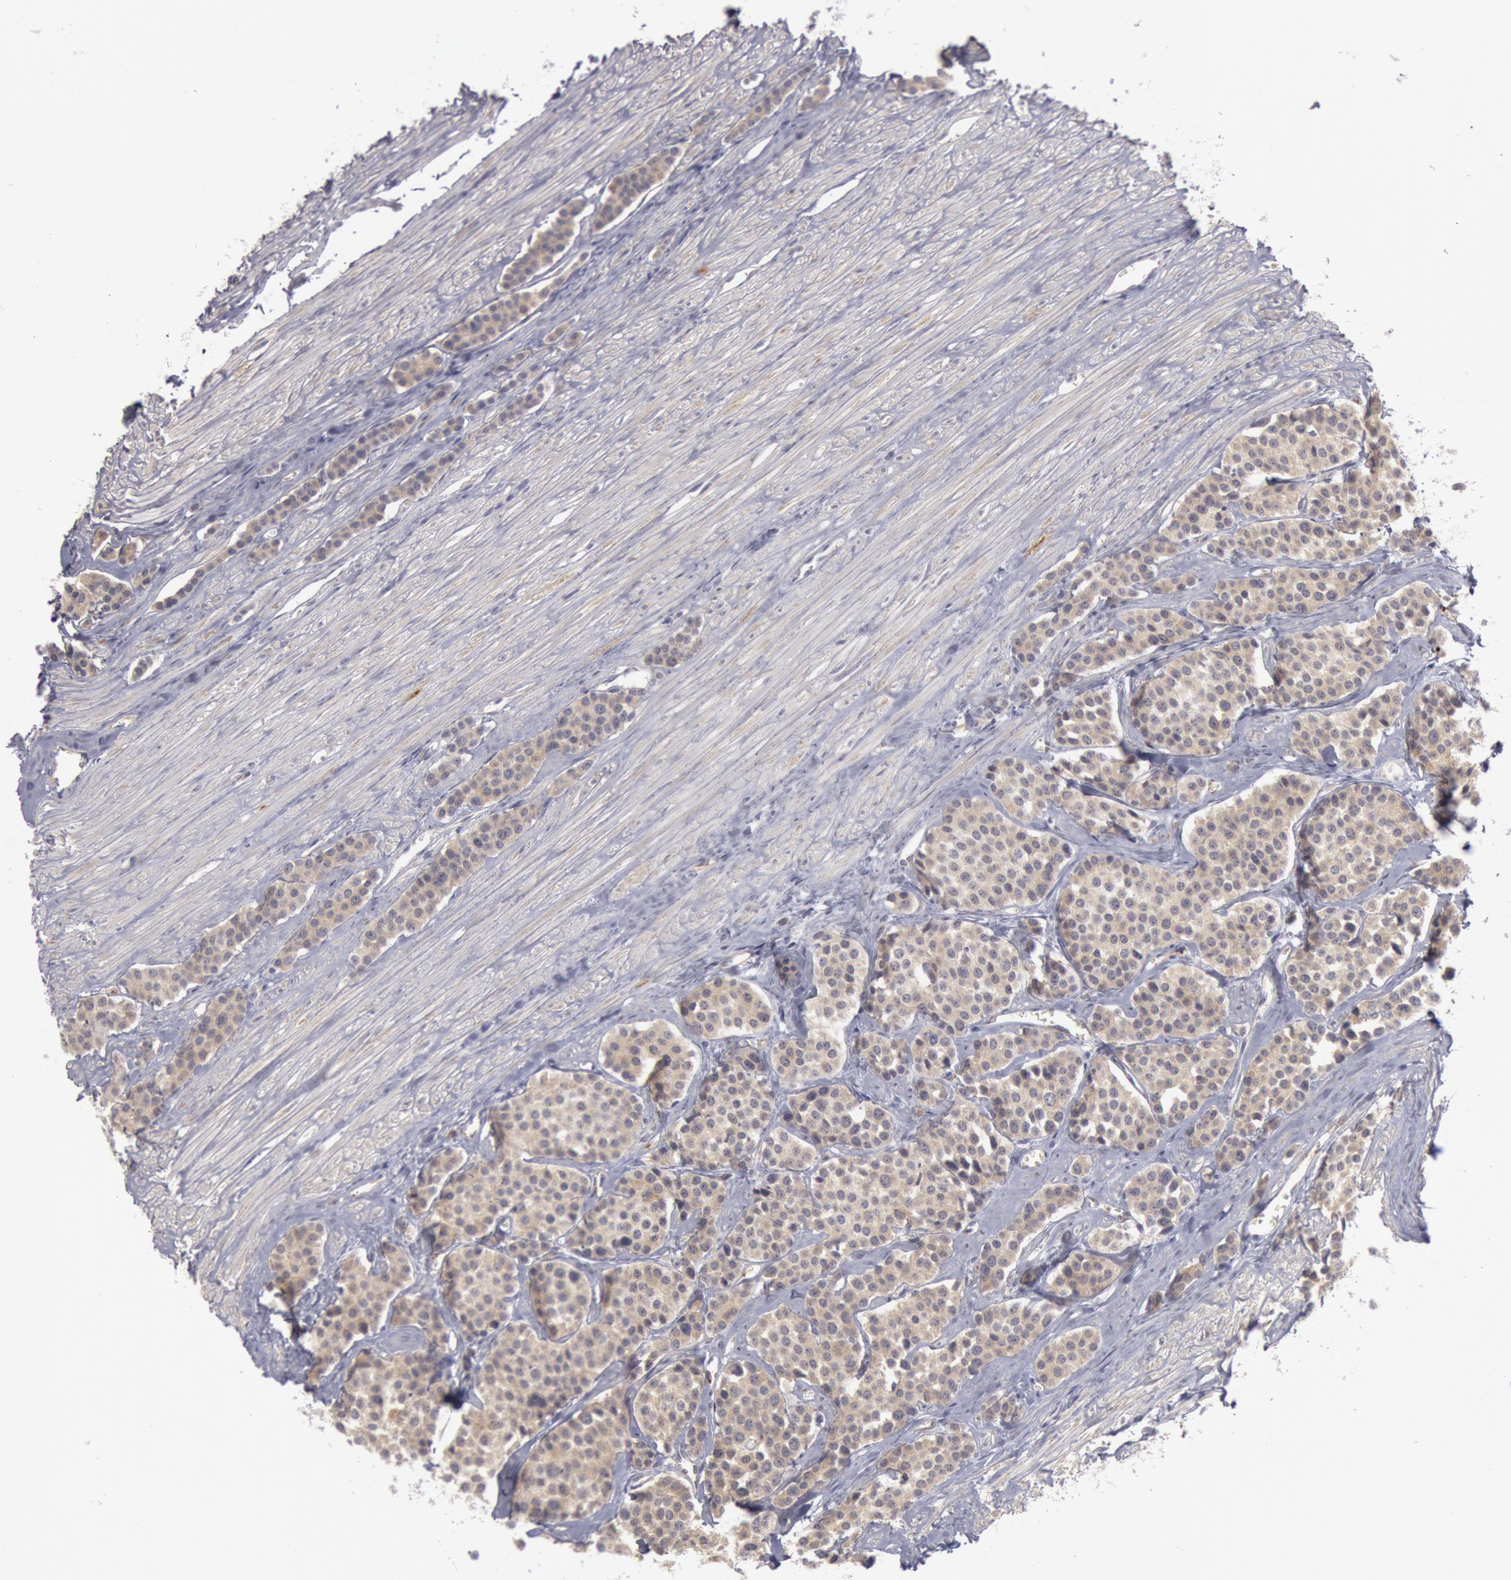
{"staining": {"intensity": "moderate", "quantity": ">75%", "location": "cytoplasmic/membranous"}, "tissue": "carcinoid", "cell_type": "Tumor cells", "image_type": "cancer", "snomed": [{"axis": "morphology", "description": "Carcinoid, malignant, NOS"}, {"axis": "topography", "description": "Small intestine"}], "caption": "There is medium levels of moderate cytoplasmic/membranous positivity in tumor cells of carcinoid, as demonstrated by immunohistochemical staining (brown color).", "gene": "JOSD1", "patient": {"sex": "male", "age": 60}}